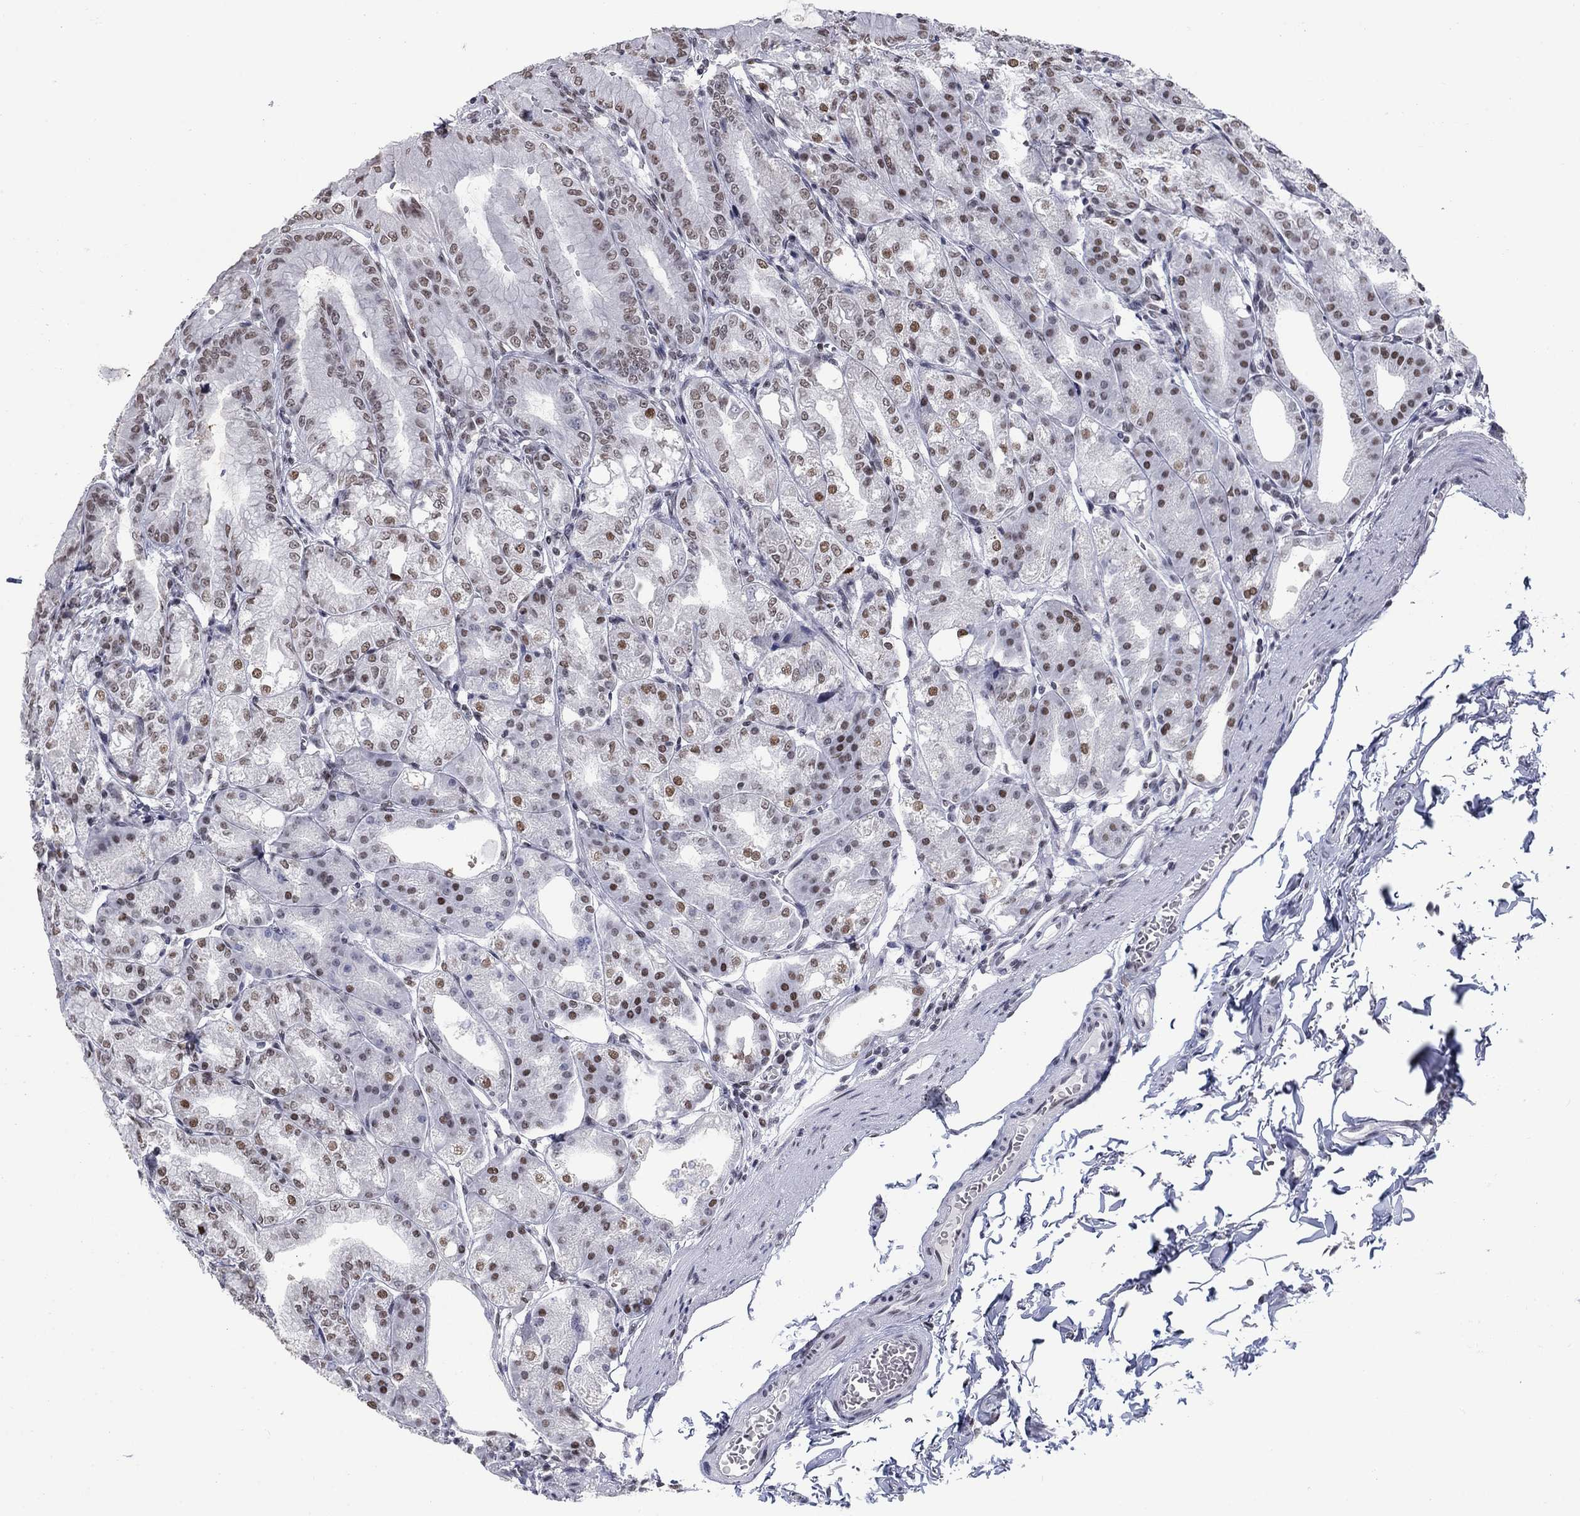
{"staining": {"intensity": "moderate", "quantity": "25%-75%", "location": "nuclear"}, "tissue": "stomach", "cell_type": "Glandular cells", "image_type": "normal", "snomed": [{"axis": "morphology", "description": "Normal tissue, NOS"}, {"axis": "topography", "description": "Stomach"}], "caption": "Brown immunohistochemical staining in benign human stomach demonstrates moderate nuclear positivity in approximately 25%-75% of glandular cells. The protein of interest is shown in brown color, while the nuclei are stained blue.", "gene": "NPAS3", "patient": {"sex": "male", "age": 71}}